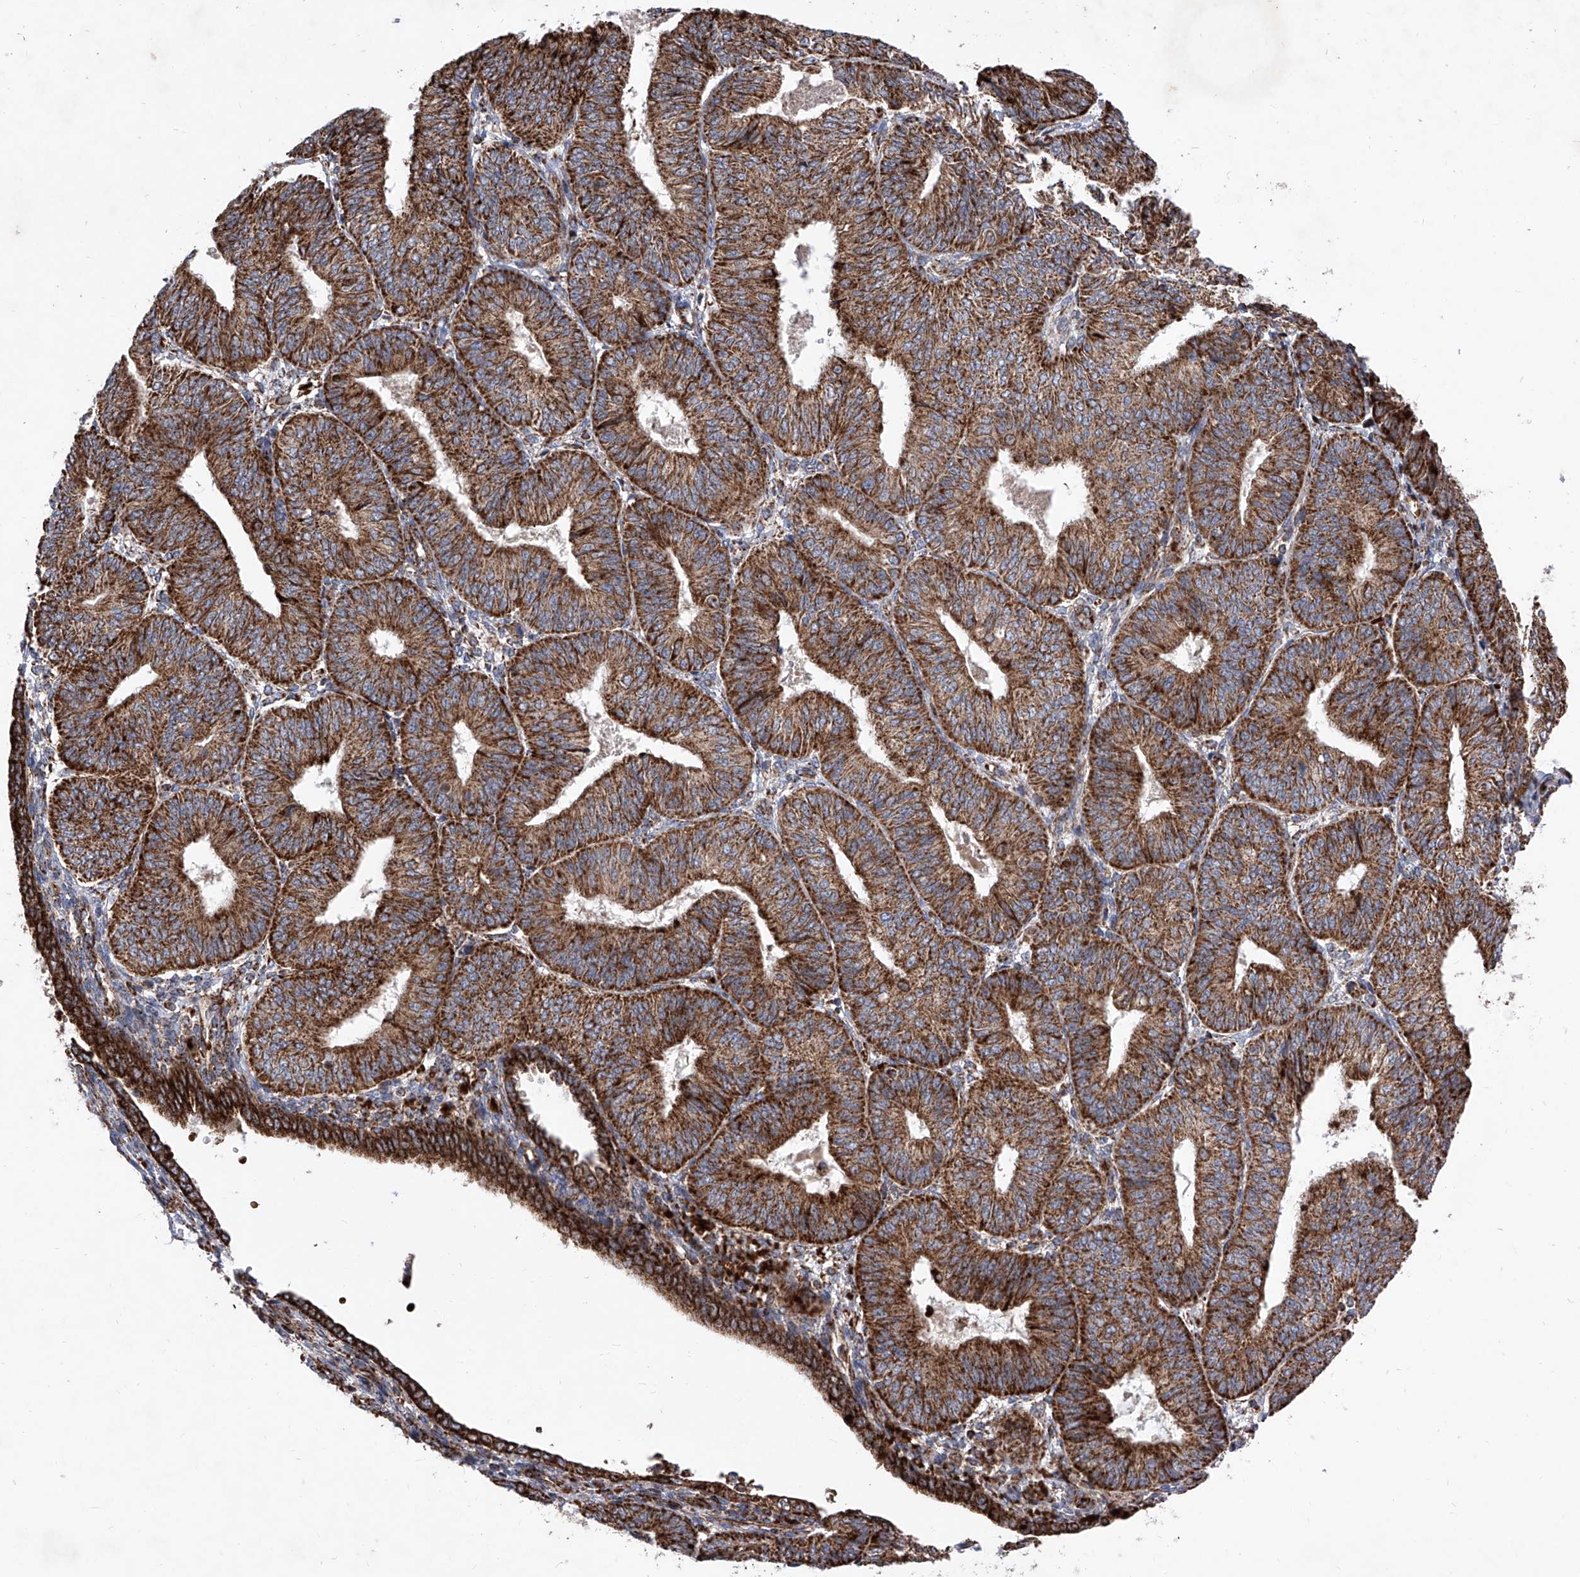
{"staining": {"intensity": "strong", "quantity": ">75%", "location": "cytoplasmic/membranous"}, "tissue": "endometrial cancer", "cell_type": "Tumor cells", "image_type": "cancer", "snomed": [{"axis": "morphology", "description": "Adenocarcinoma, NOS"}, {"axis": "topography", "description": "Endometrium"}], "caption": "Strong cytoplasmic/membranous positivity is seen in approximately >75% of tumor cells in endometrial cancer (adenocarcinoma). The protein is shown in brown color, while the nuclei are stained blue.", "gene": "SEMA6A", "patient": {"sex": "female", "age": 58}}